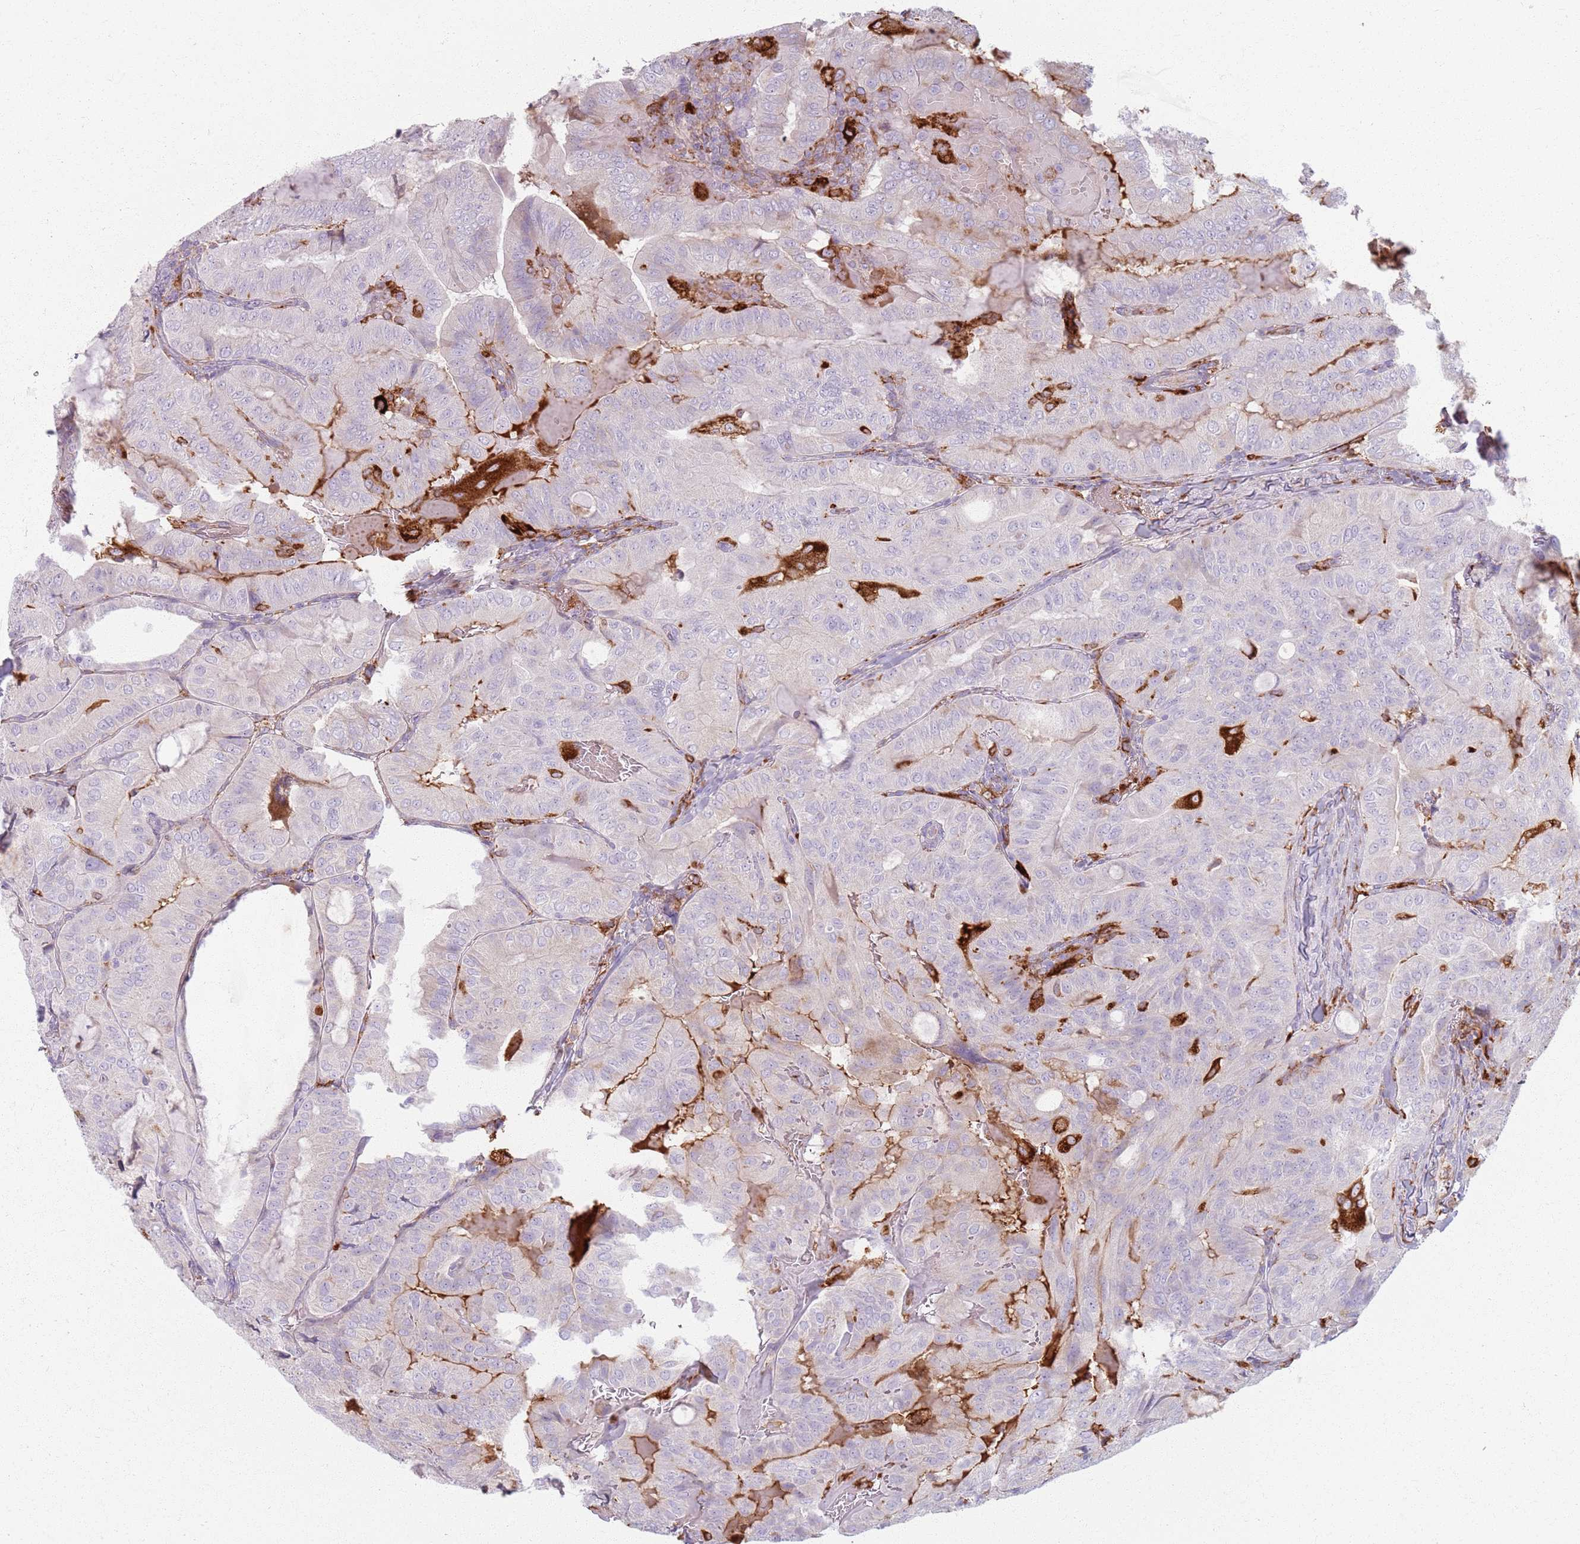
{"staining": {"intensity": "strong", "quantity": "<25%", "location": "cytoplasmic/membranous"}, "tissue": "thyroid cancer", "cell_type": "Tumor cells", "image_type": "cancer", "snomed": [{"axis": "morphology", "description": "Papillary adenocarcinoma, NOS"}, {"axis": "topography", "description": "Thyroid gland"}], "caption": "Thyroid cancer (papillary adenocarcinoma) stained with DAB immunohistochemistry displays medium levels of strong cytoplasmic/membranous staining in approximately <25% of tumor cells.", "gene": "COLGALT1", "patient": {"sex": "female", "age": 68}}